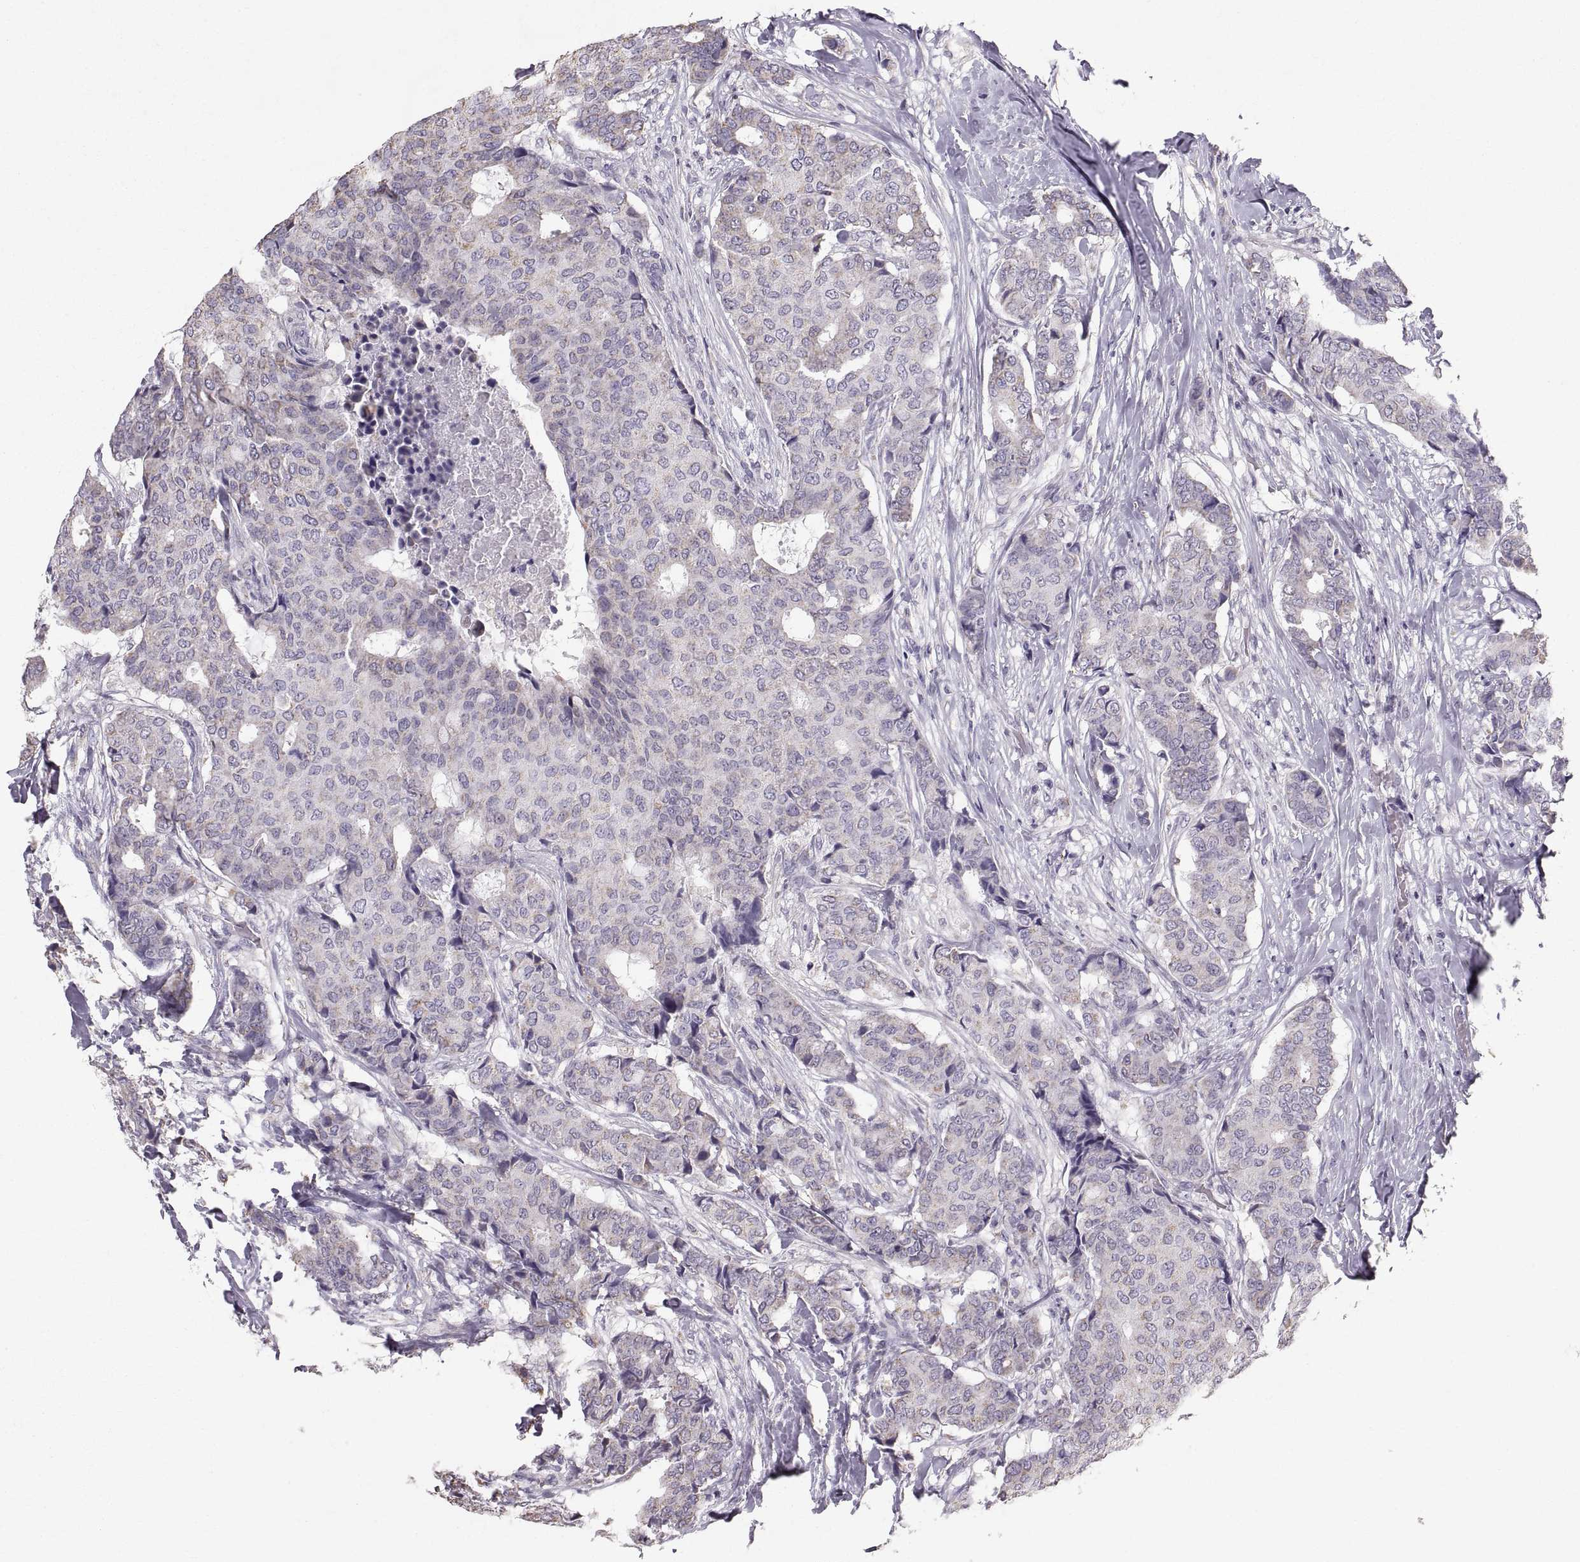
{"staining": {"intensity": "weak", "quantity": "<25%", "location": "cytoplasmic/membranous"}, "tissue": "breast cancer", "cell_type": "Tumor cells", "image_type": "cancer", "snomed": [{"axis": "morphology", "description": "Duct carcinoma"}, {"axis": "topography", "description": "Breast"}], "caption": "This image is of breast cancer (intraductal carcinoma) stained with immunohistochemistry to label a protein in brown with the nuclei are counter-stained blue. There is no staining in tumor cells. Brightfield microscopy of immunohistochemistry stained with DAB (brown) and hematoxylin (blue), captured at high magnification.", "gene": "STMND1", "patient": {"sex": "female", "age": 75}}